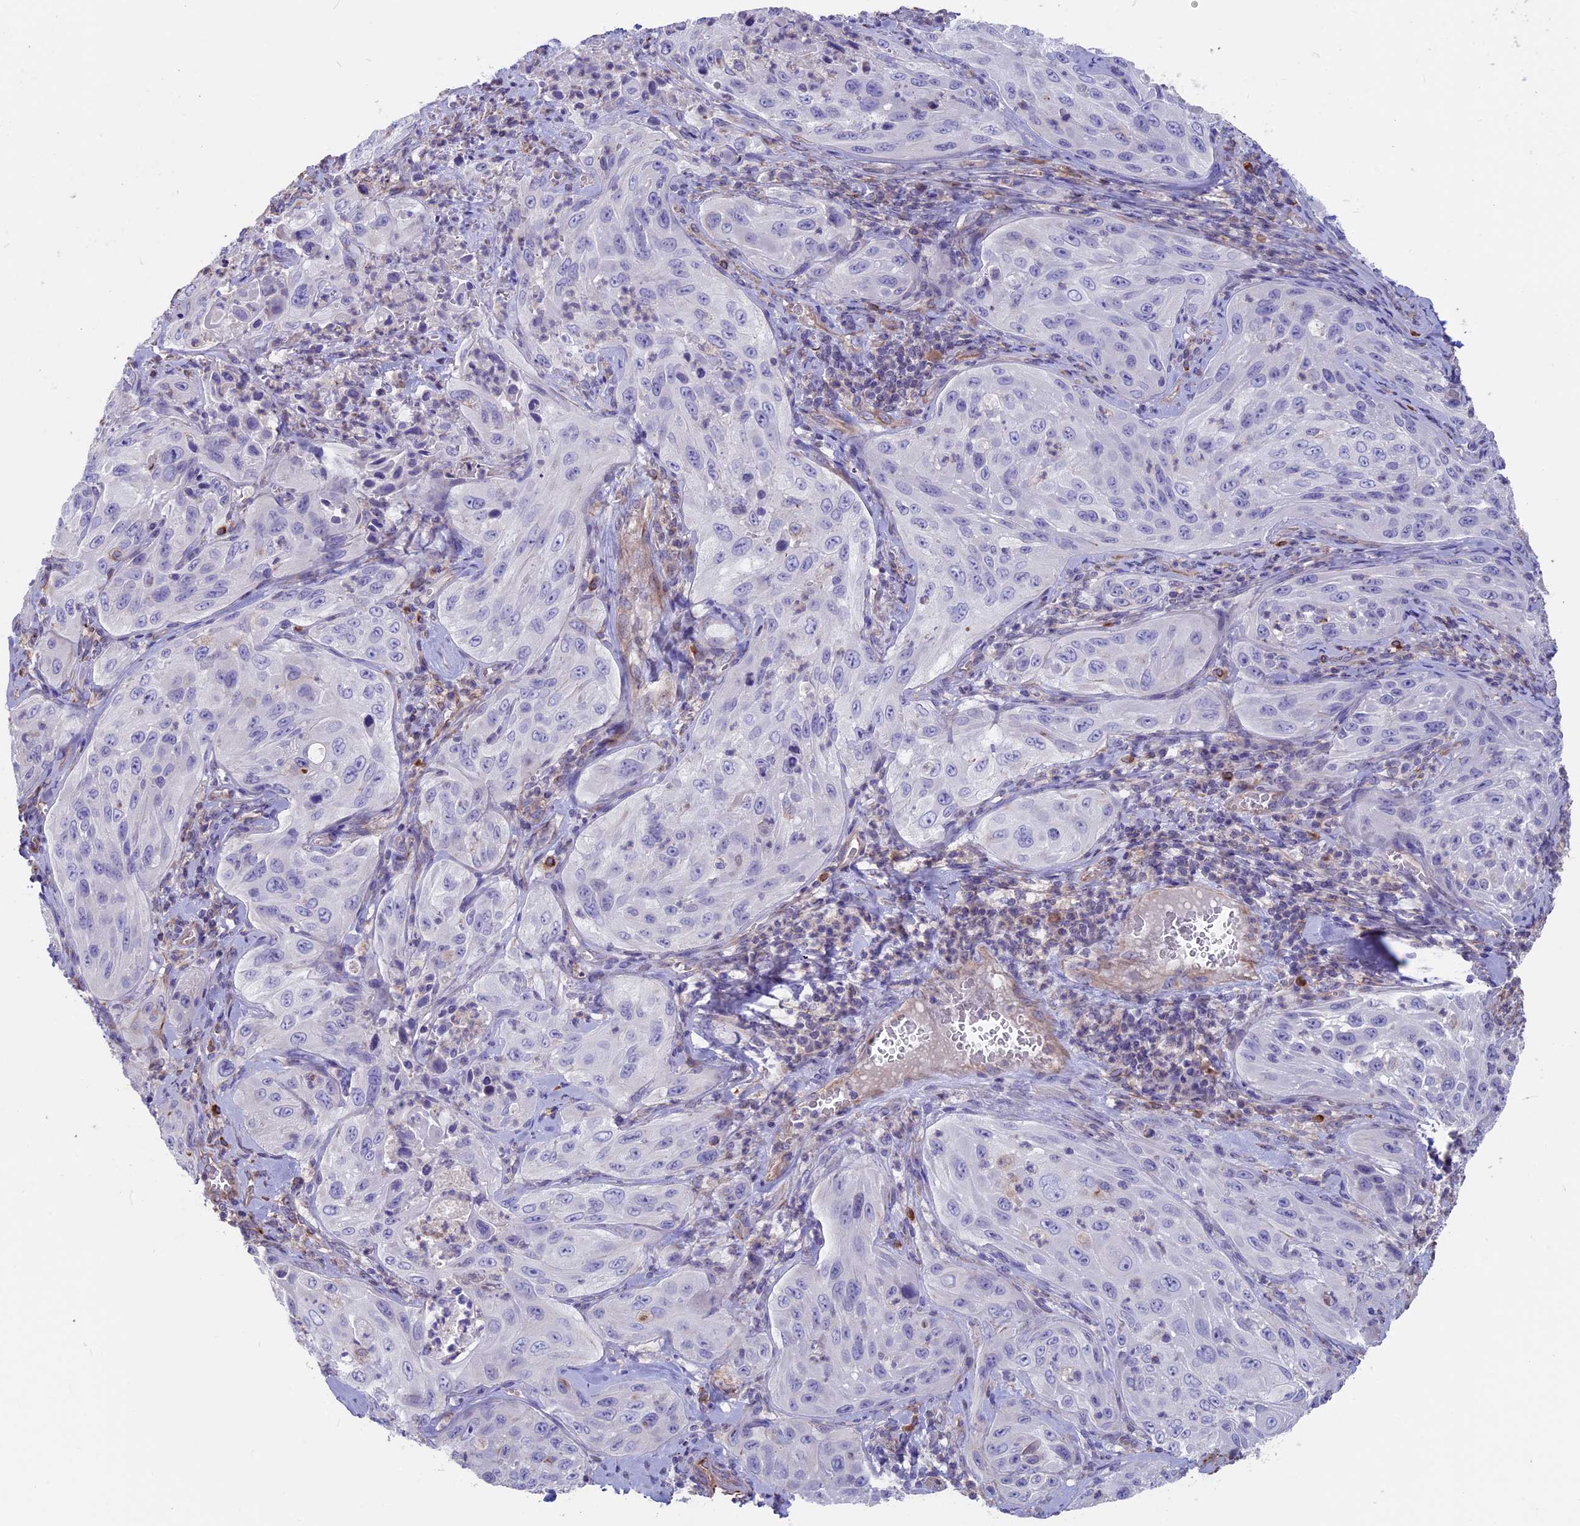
{"staining": {"intensity": "negative", "quantity": "none", "location": "none"}, "tissue": "cervical cancer", "cell_type": "Tumor cells", "image_type": "cancer", "snomed": [{"axis": "morphology", "description": "Squamous cell carcinoma, NOS"}, {"axis": "topography", "description": "Cervix"}], "caption": "Immunohistochemical staining of cervical cancer exhibits no significant expression in tumor cells.", "gene": "SEH1L", "patient": {"sex": "female", "age": 42}}